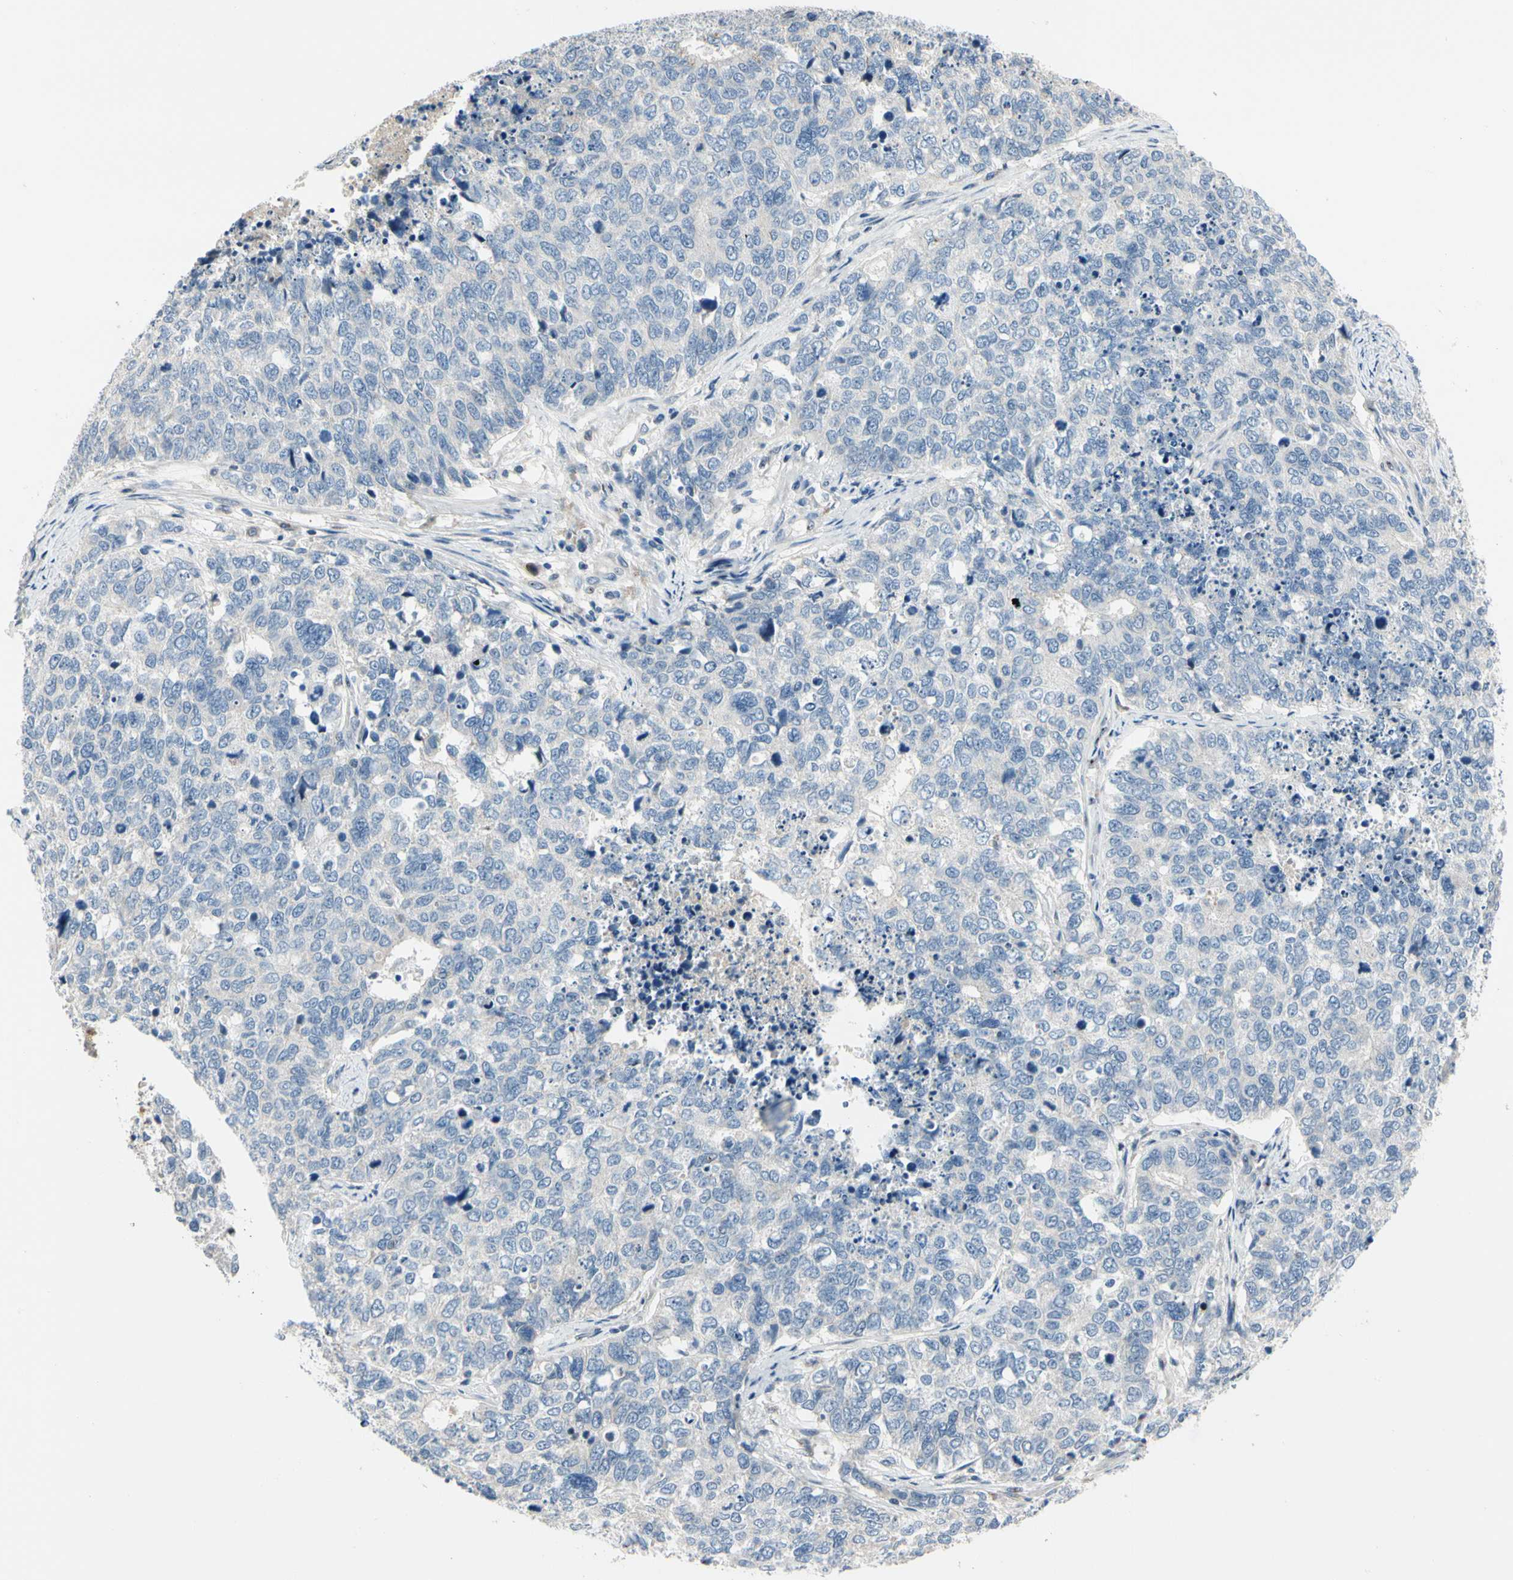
{"staining": {"intensity": "negative", "quantity": "none", "location": "none"}, "tissue": "cervical cancer", "cell_type": "Tumor cells", "image_type": "cancer", "snomed": [{"axis": "morphology", "description": "Squamous cell carcinoma, NOS"}, {"axis": "topography", "description": "Cervix"}], "caption": "Immunohistochemistry of cervical cancer reveals no staining in tumor cells.", "gene": "NFASC", "patient": {"sex": "female", "age": 63}}